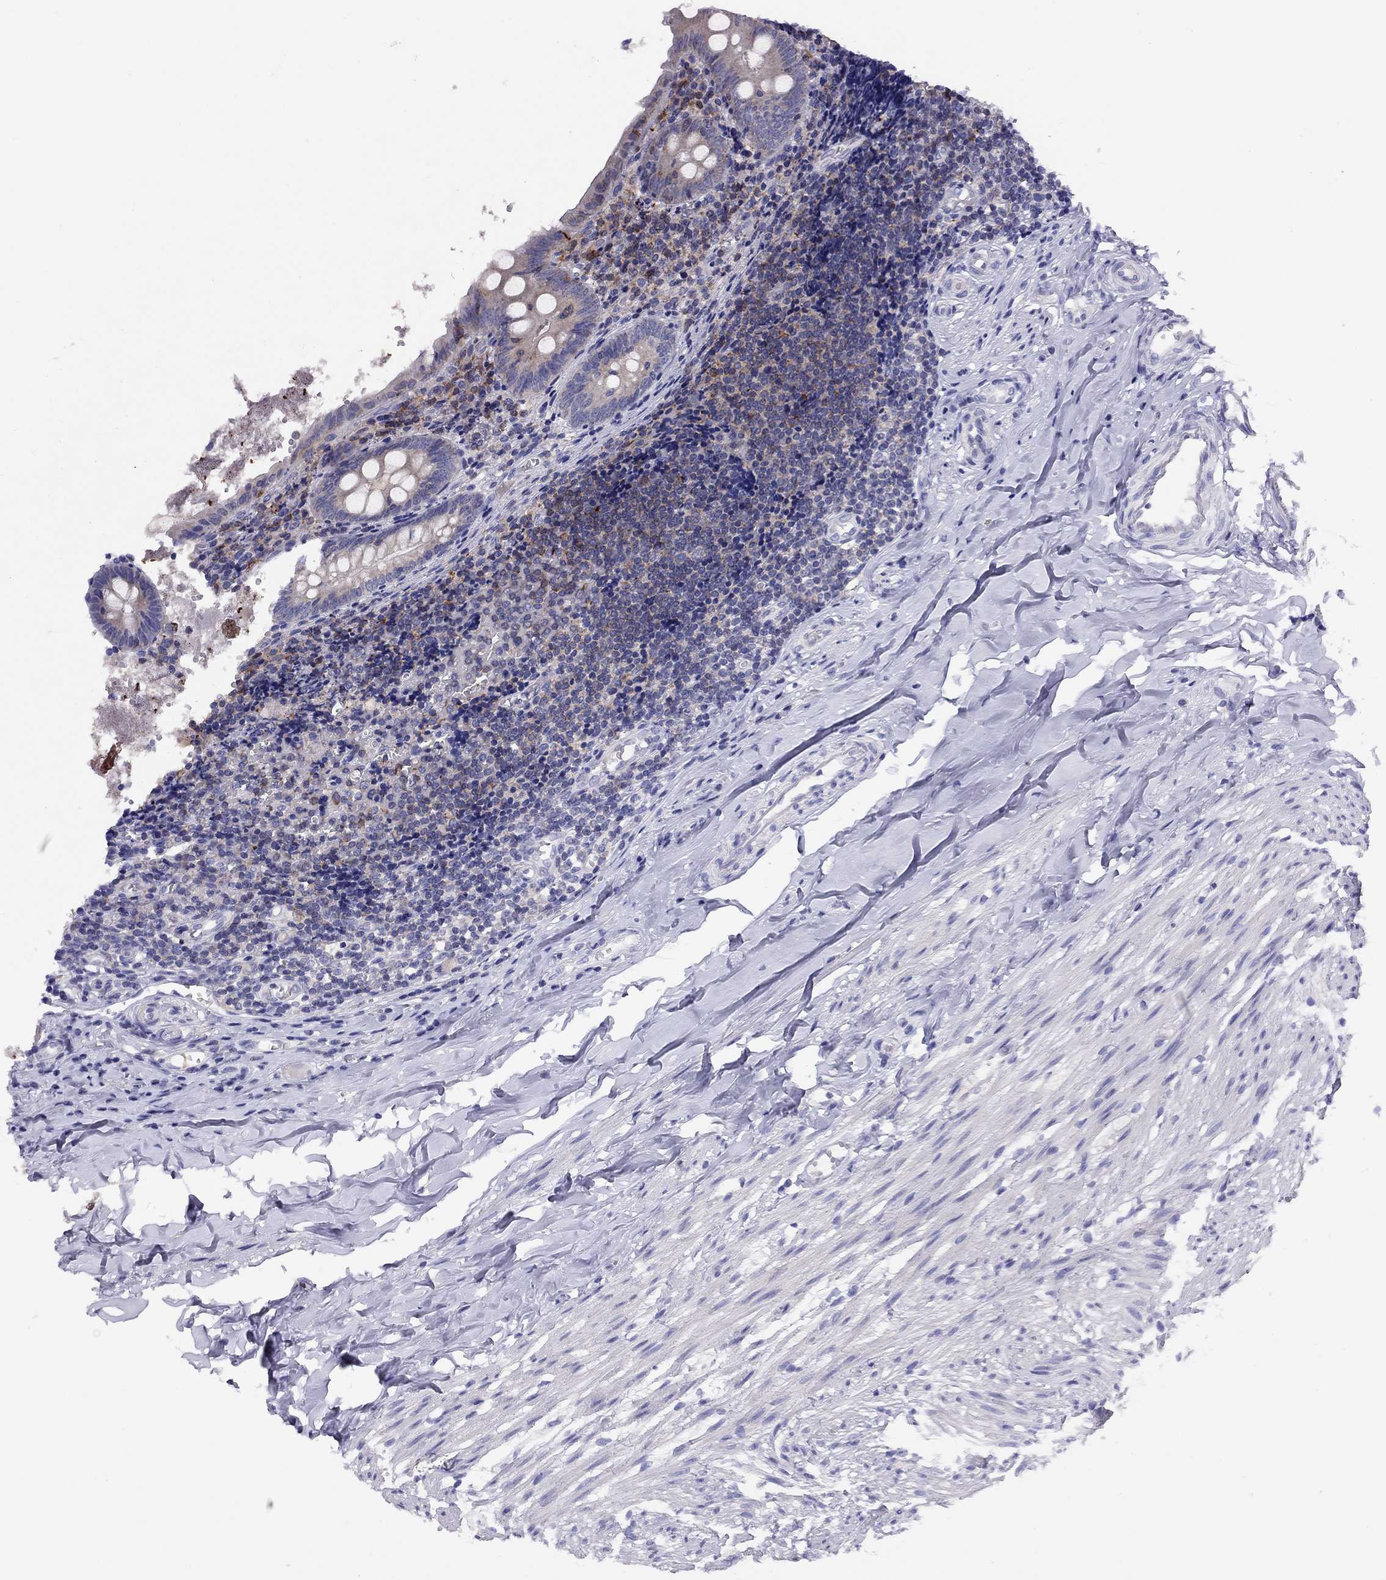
{"staining": {"intensity": "negative", "quantity": "none", "location": "none"}, "tissue": "appendix", "cell_type": "Glandular cells", "image_type": "normal", "snomed": [{"axis": "morphology", "description": "Normal tissue, NOS"}, {"axis": "topography", "description": "Appendix"}], "caption": "Human appendix stained for a protein using immunohistochemistry exhibits no staining in glandular cells.", "gene": "CITED1", "patient": {"sex": "female", "age": 23}}